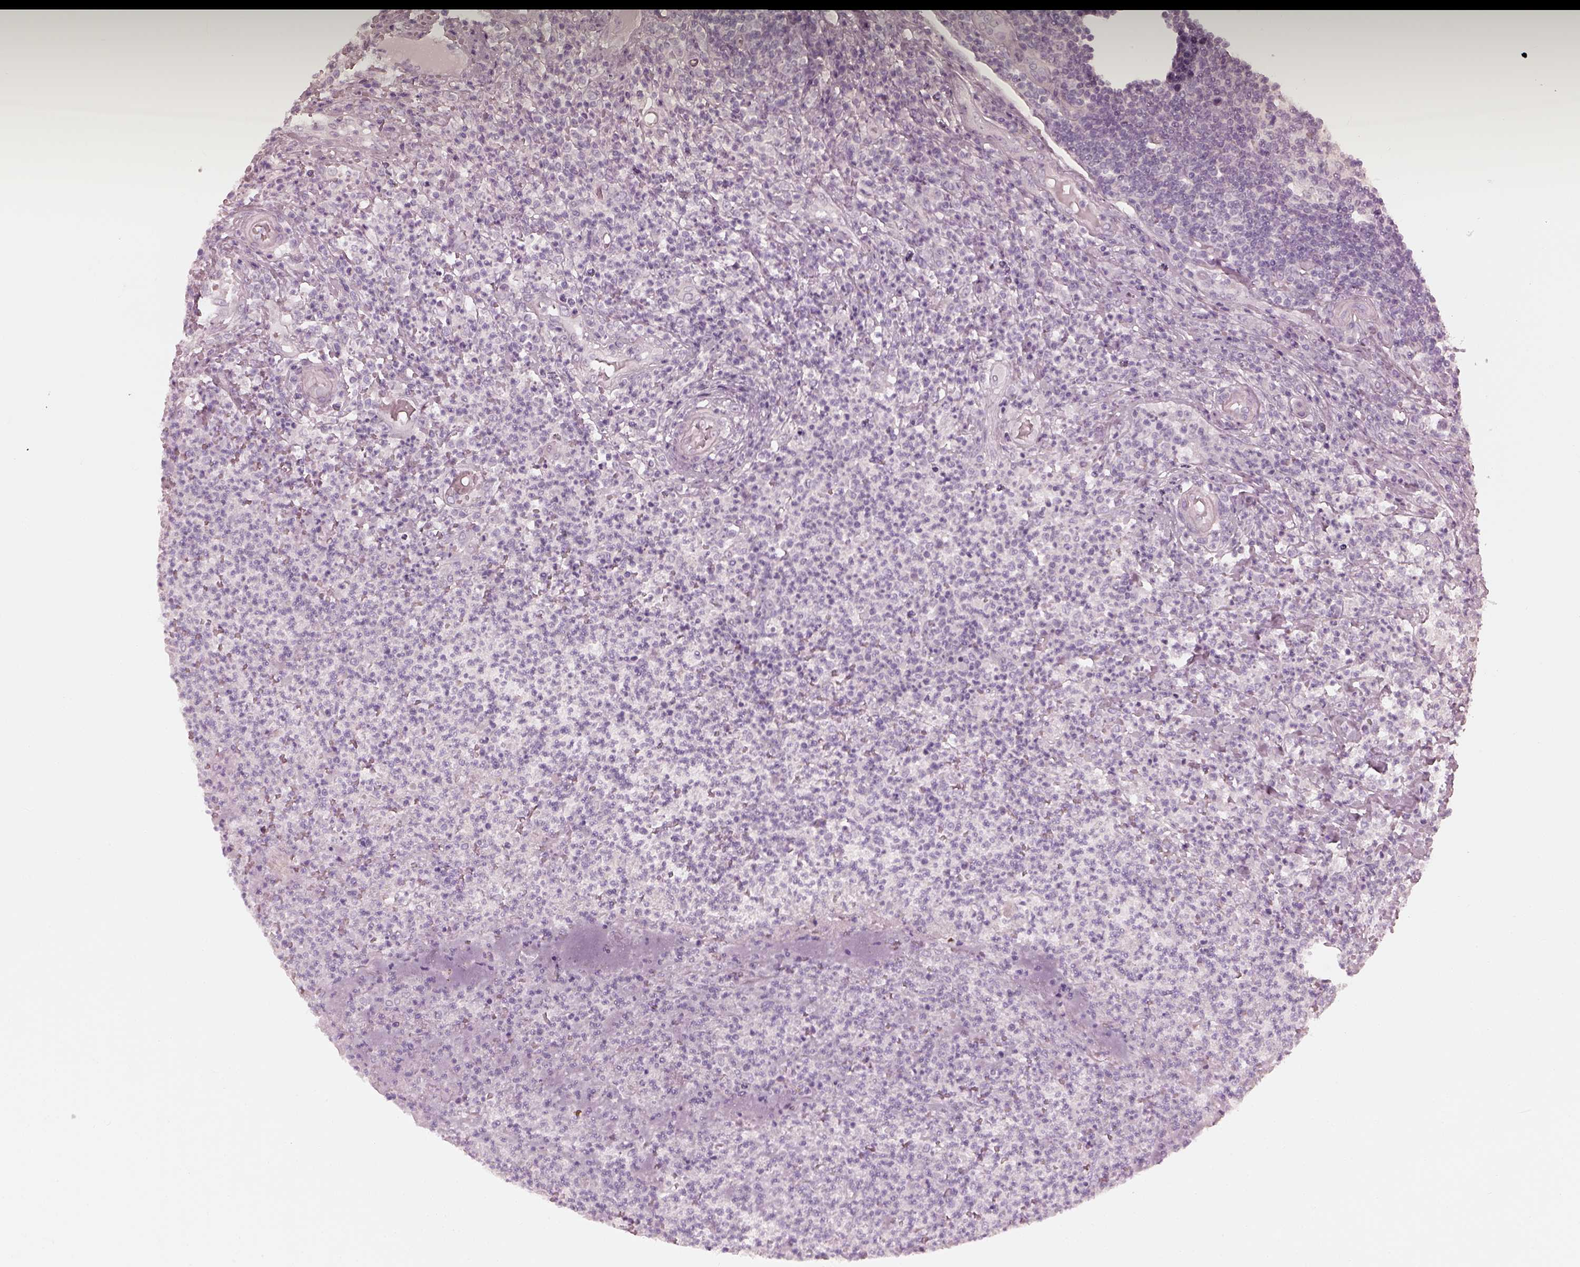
{"staining": {"intensity": "negative", "quantity": "none", "location": "none"}, "tissue": "appendix", "cell_type": "Glandular cells", "image_type": "normal", "snomed": [{"axis": "morphology", "description": "Normal tissue, NOS"}, {"axis": "morphology", "description": "Inflammation, NOS"}, {"axis": "topography", "description": "Appendix"}], "caption": "A high-resolution image shows immunohistochemistry staining of normal appendix, which demonstrates no significant expression in glandular cells. (Stains: DAB (3,3'-diaminobenzidine) IHC with hematoxylin counter stain, Microscopy: brightfield microscopy at high magnification).", "gene": "SAXO2", "patient": {"sex": "male", "age": 16}}